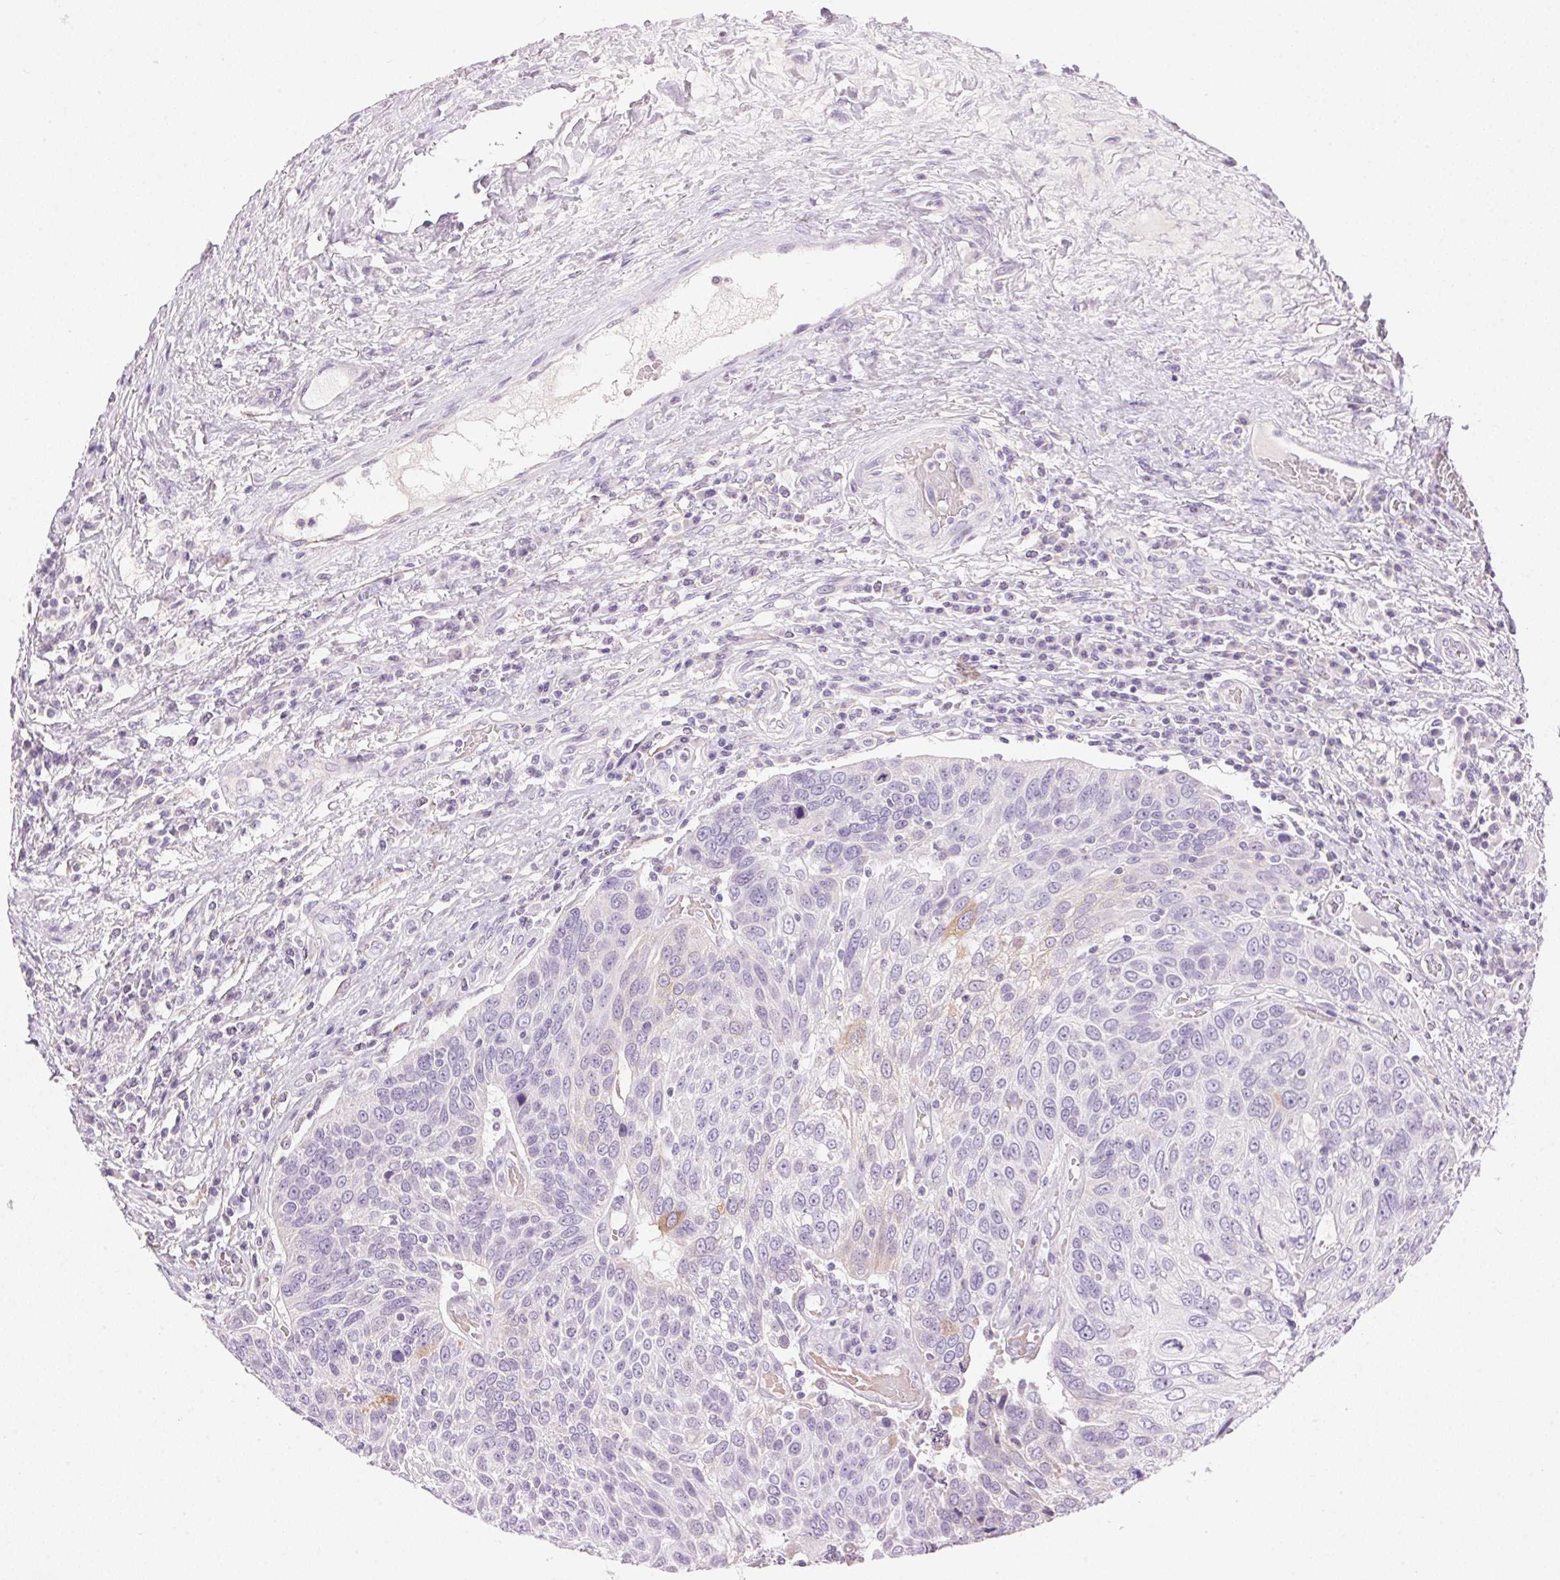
{"staining": {"intensity": "weak", "quantity": "<25%", "location": "cytoplasmic/membranous"}, "tissue": "urothelial cancer", "cell_type": "Tumor cells", "image_type": "cancer", "snomed": [{"axis": "morphology", "description": "Urothelial carcinoma, High grade"}, {"axis": "topography", "description": "Urinary bladder"}], "caption": "This image is of urothelial cancer stained with immunohistochemistry to label a protein in brown with the nuclei are counter-stained blue. There is no positivity in tumor cells.", "gene": "HSD17B2", "patient": {"sex": "female", "age": 70}}